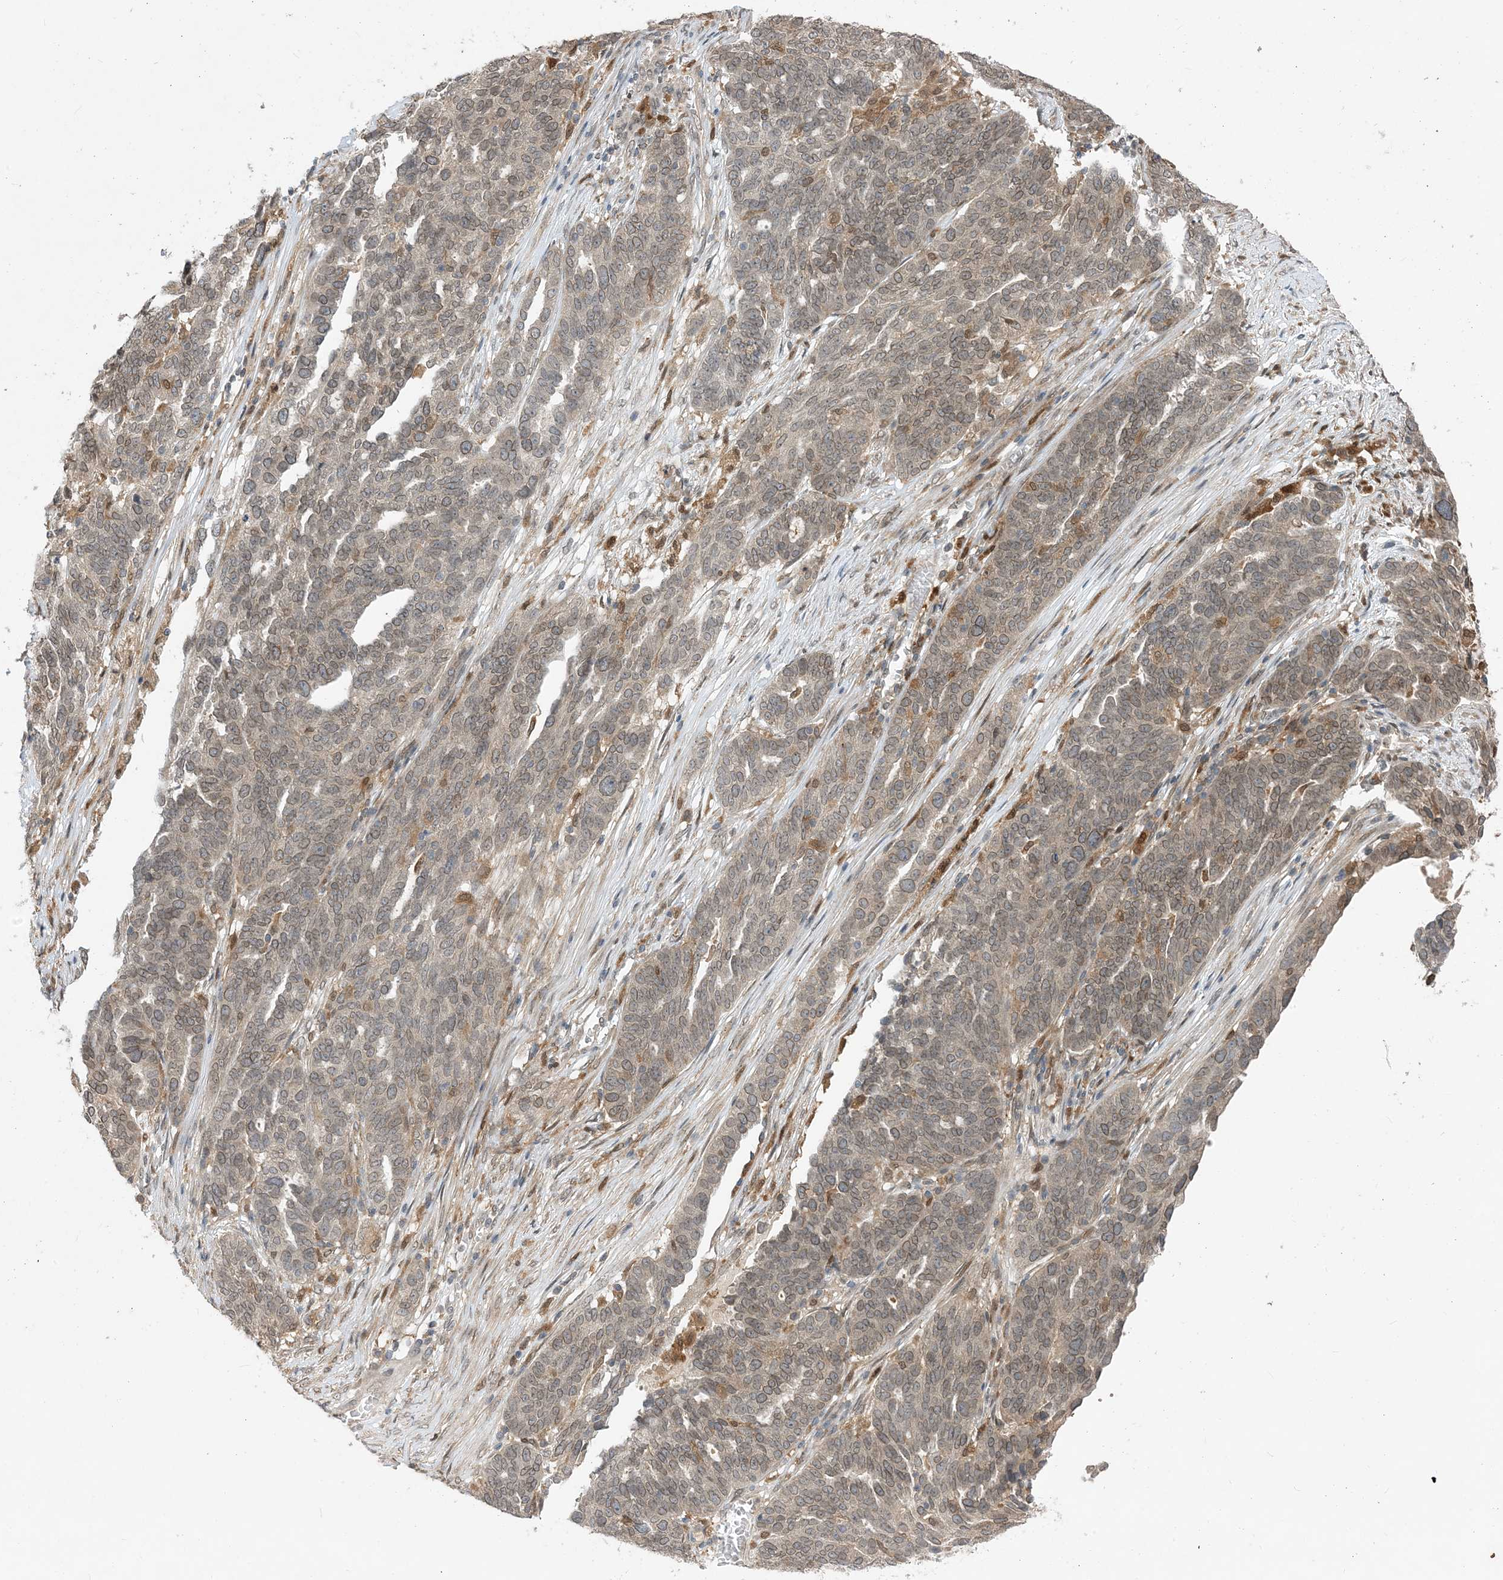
{"staining": {"intensity": "weak", "quantity": "25%-75%", "location": "cytoplasmic/membranous,nuclear"}, "tissue": "ovarian cancer", "cell_type": "Tumor cells", "image_type": "cancer", "snomed": [{"axis": "morphology", "description": "Cystadenocarcinoma, serous, NOS"}, {"axis": "topography", "description": "Ovary"}], "caption": "A histopathology image of ovarian cancer (serous cystadenocarcinoma) stained for a protein displays weak cytoplasmic/membranous and nuclear brown staining in tumor cells.", "gene": "NAGK", "patient": {"sex": "female", "age": 59}}